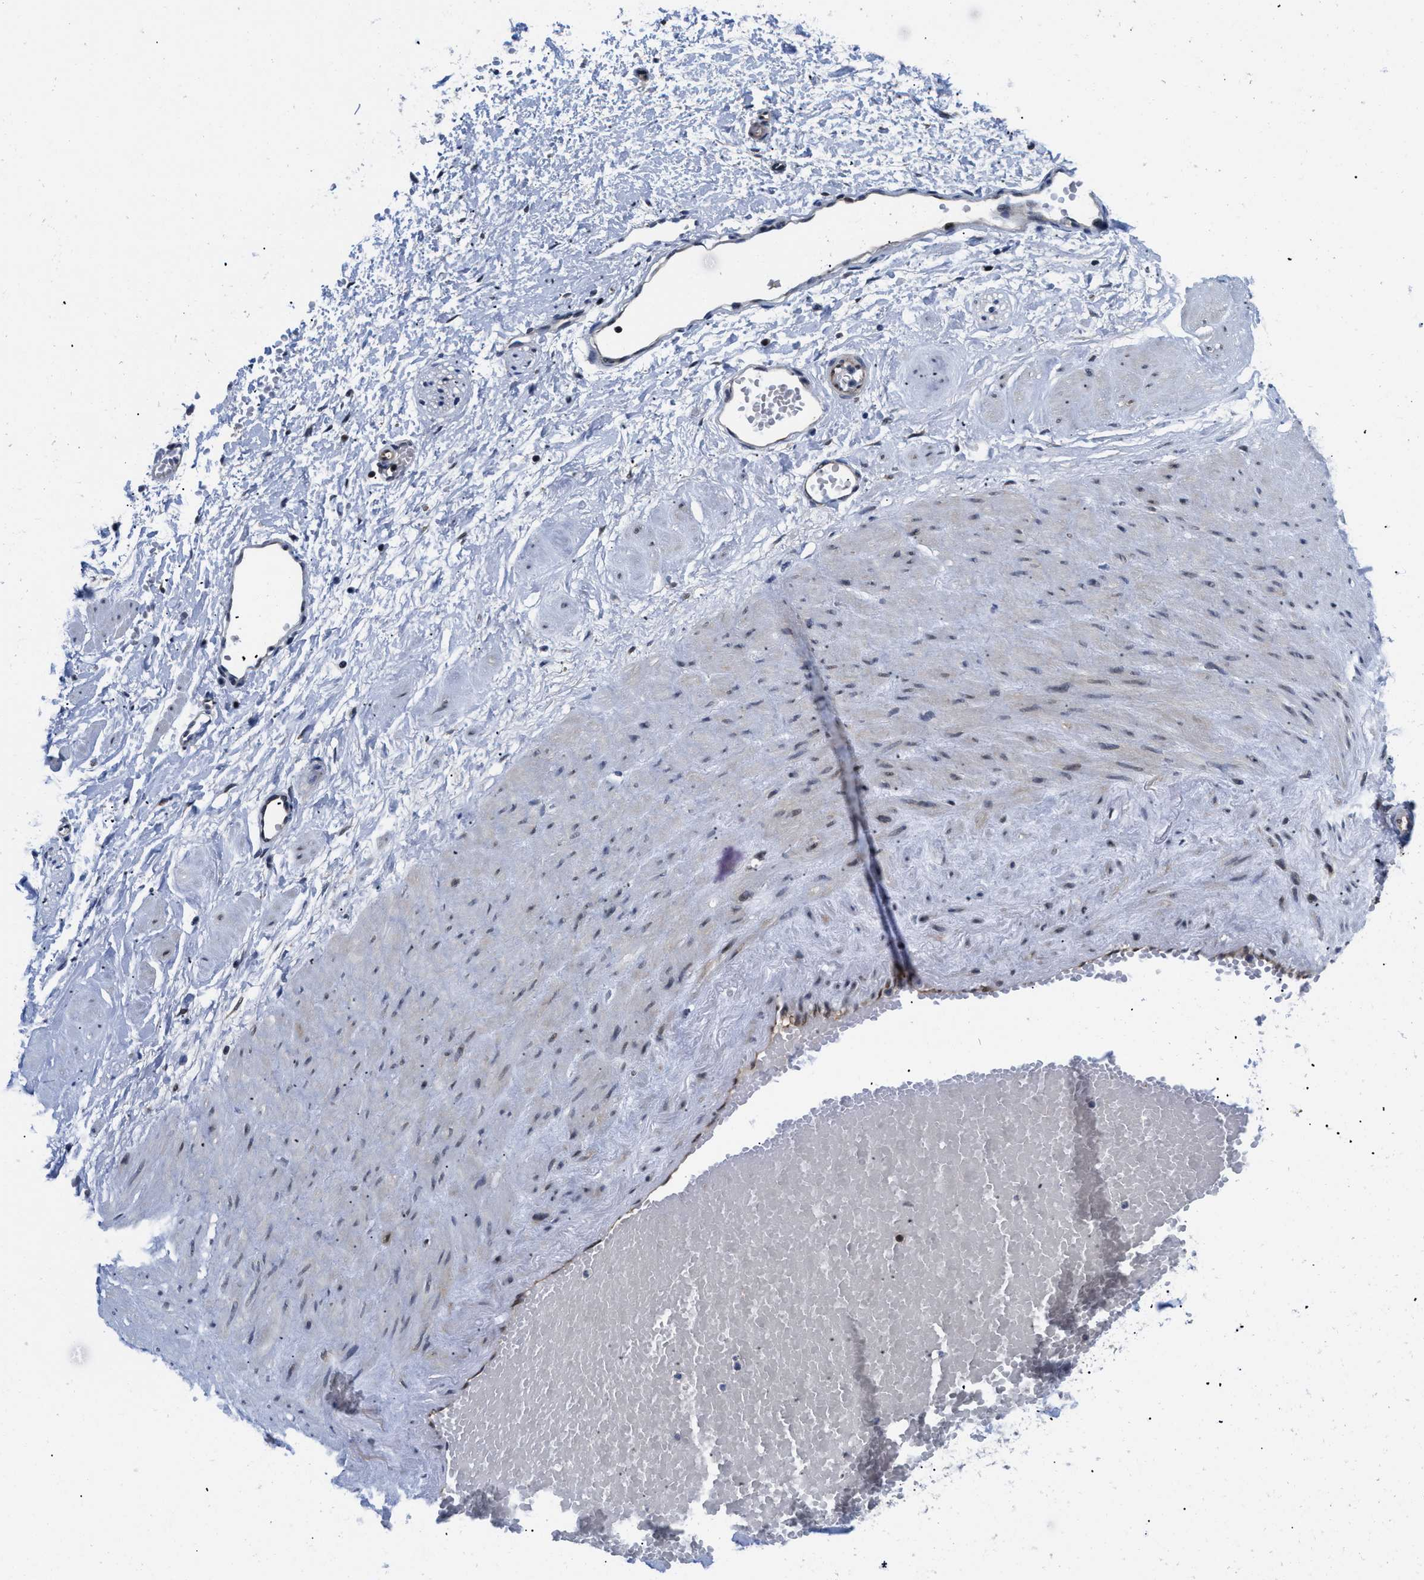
{"staining": {"intensity": "negative", "quantity": "none", "location": "none"}, "tissue": "adipose tissue", "cell_type": "Adipocytes", "image_type": "normal", "snomed": [{"axis": "morphology", "description": "Normal tissue, NOS"}, {"axis": "topography", "description": "Soft tissue"}, {"axis": "topography", "description": "Vascular tissue"}], "caption": "Human adipose tissue stained for a protein using immunohistochemistry (IHC) displays no positivity in adipocytes.", "gene": "SLC29A2", "patient": {"sex": "female", "age": 35}}